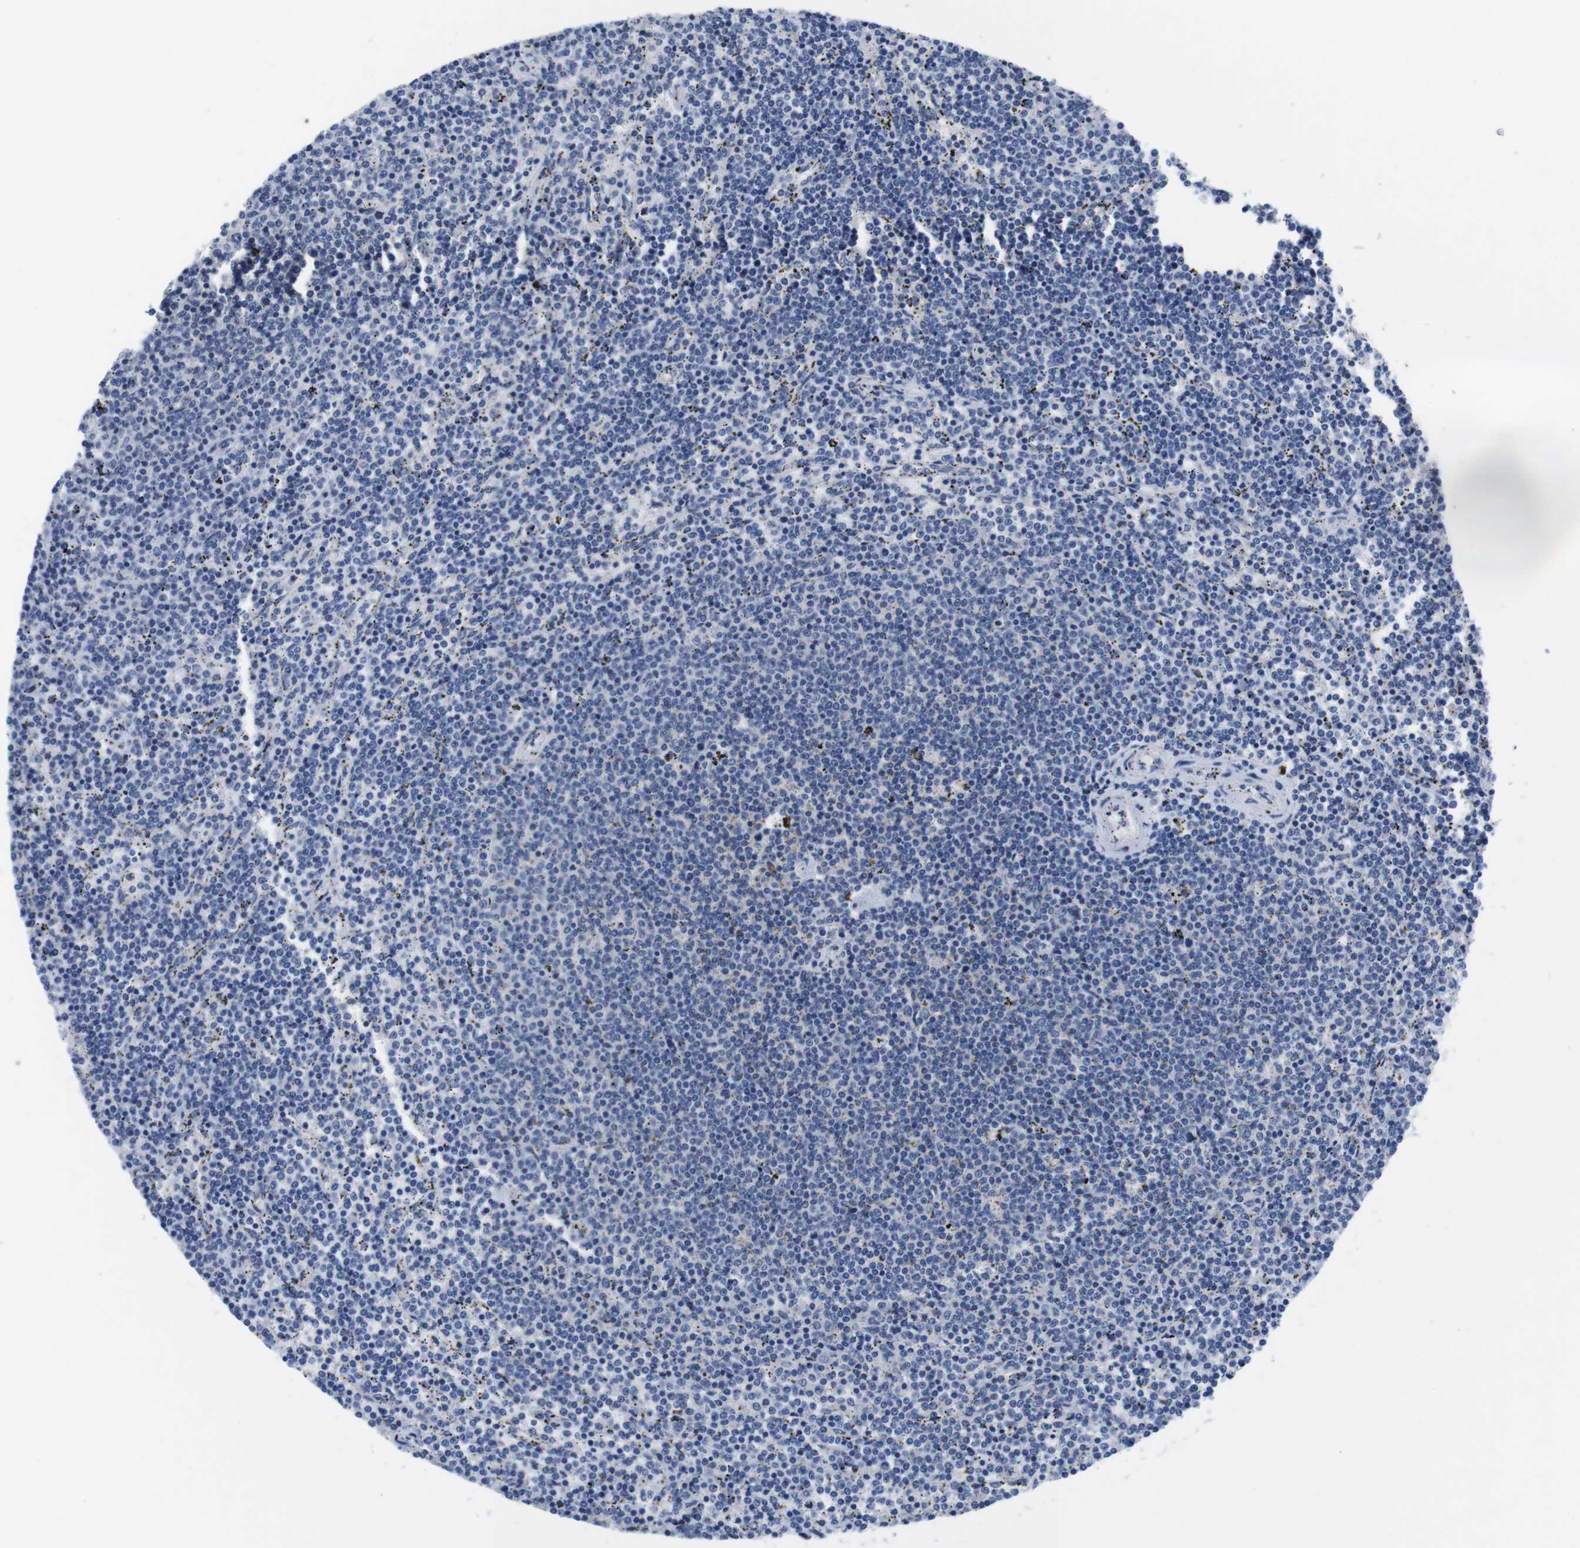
{"staining": {"intensity": "negative", "quantity": "none", "location": "none"}, "tissue": "lymphoma", "cell_type": "Tumor cells", "image_type": "cancer", "snomed": [{"axis": "morphology", "description": "Malignant lymphoma, non-Hodgkin's type, Low grade"}, {"axis": "topography", "description": "Spleen"}], "caption": "This is an immunohistochemistry micrograph of human malignant lymphoma, non-Hodgkin's type (low-grade). There is no expression in tumor cells.", "gene": "SCRIB", "patient": {"sex": "female", "age": 50}}